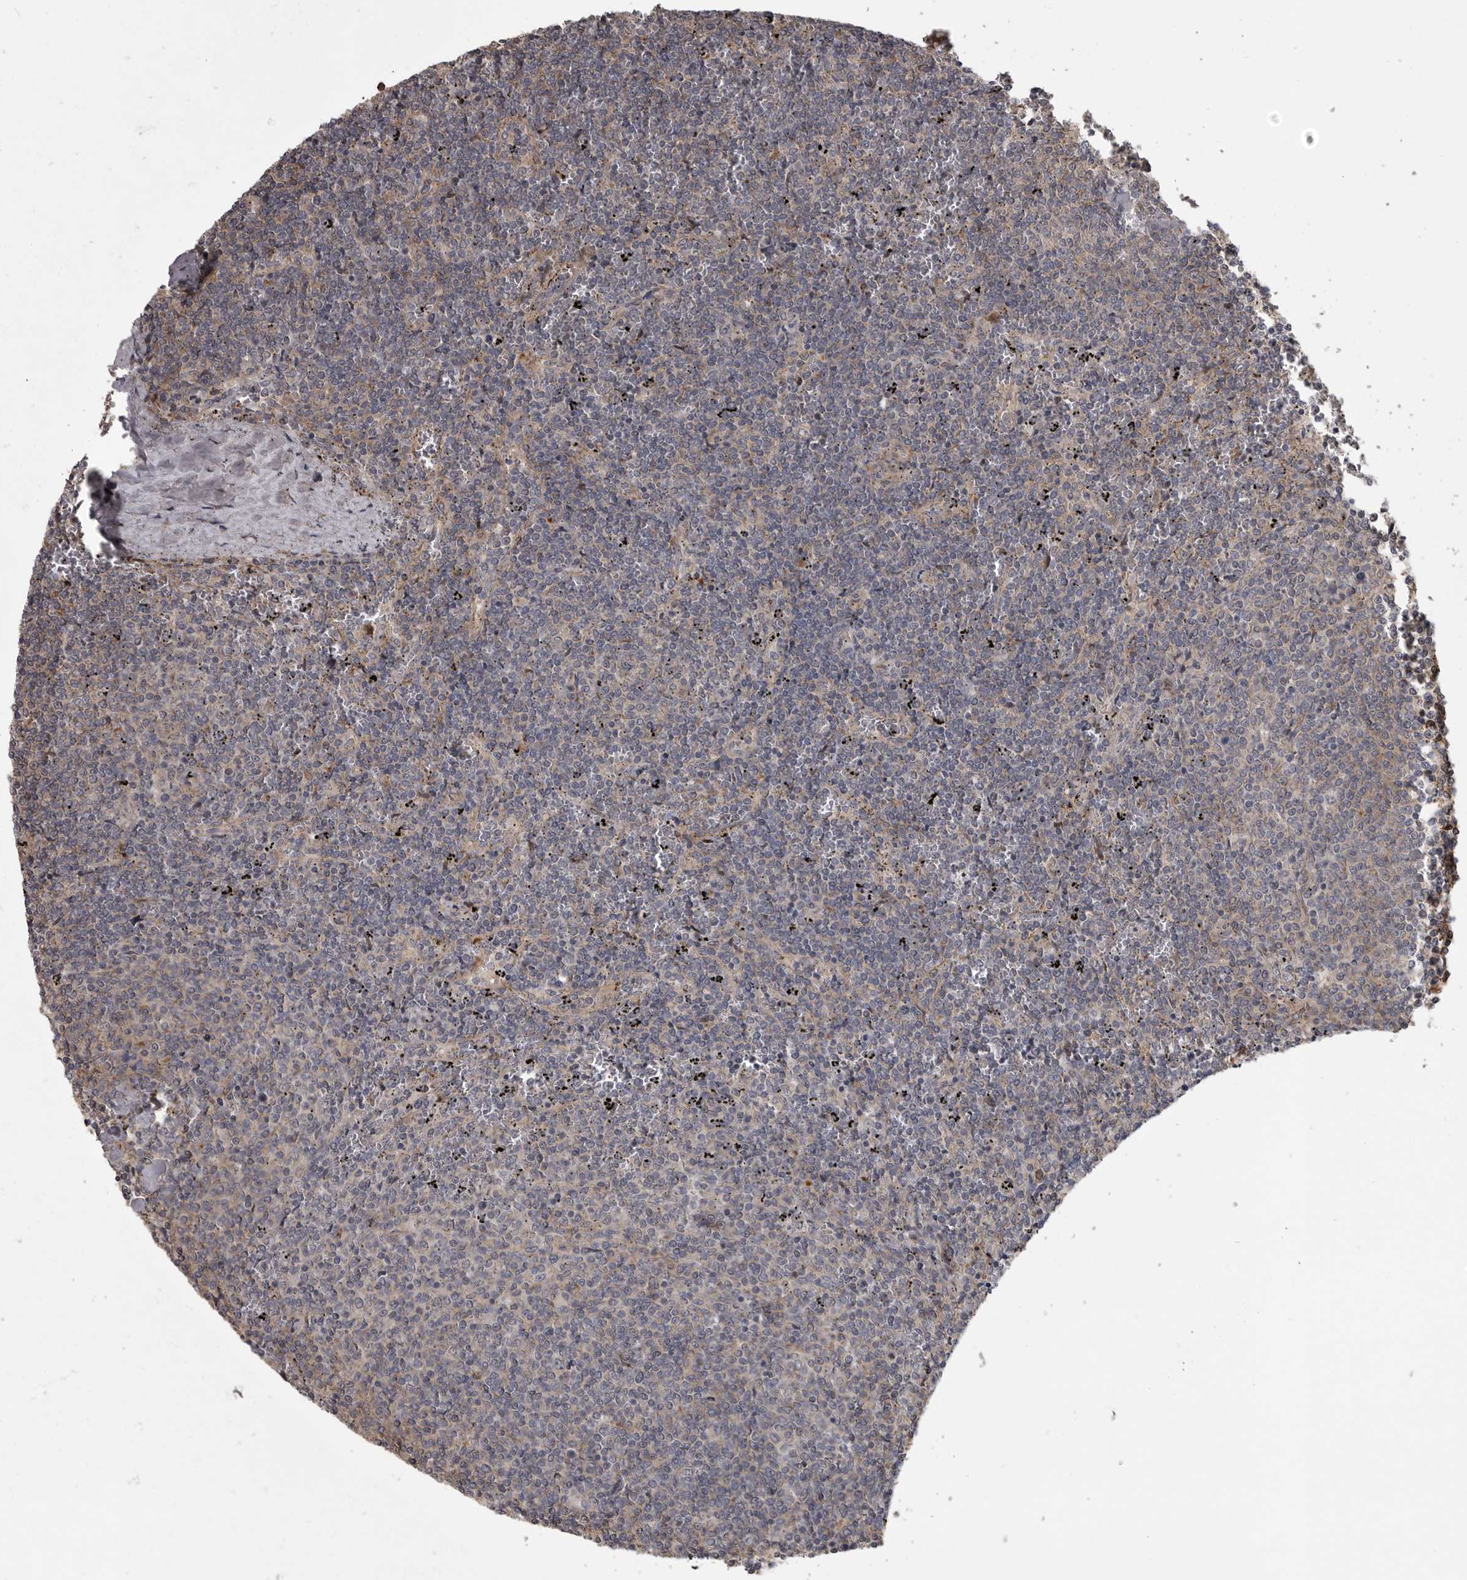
{"staining": {"intensity": "negative", "quantity": "none", "location": "none"}, "tissue": "lymphoma", "cell_type": "Tumor cells", "image_type": "cancer", "snomed": [{"axis": "morphology", "description": "Malignant lymphoma, non-Hodgkin's type, Low grade"}, {"axis": "topography", "description": "Spleen"}], "caption": "Micrograph shows no protein positivity in tumor cells of lymphoma tissue. The staining was performed using DAB (3,3'-diaminobenzidine) to visualize the protein expression in brown, while the nuclei were stained in blue with hematoxylin (Magnification: 20x).", "gene": "ZNRF1", "patient": {"sex": "female", "age": 50}}